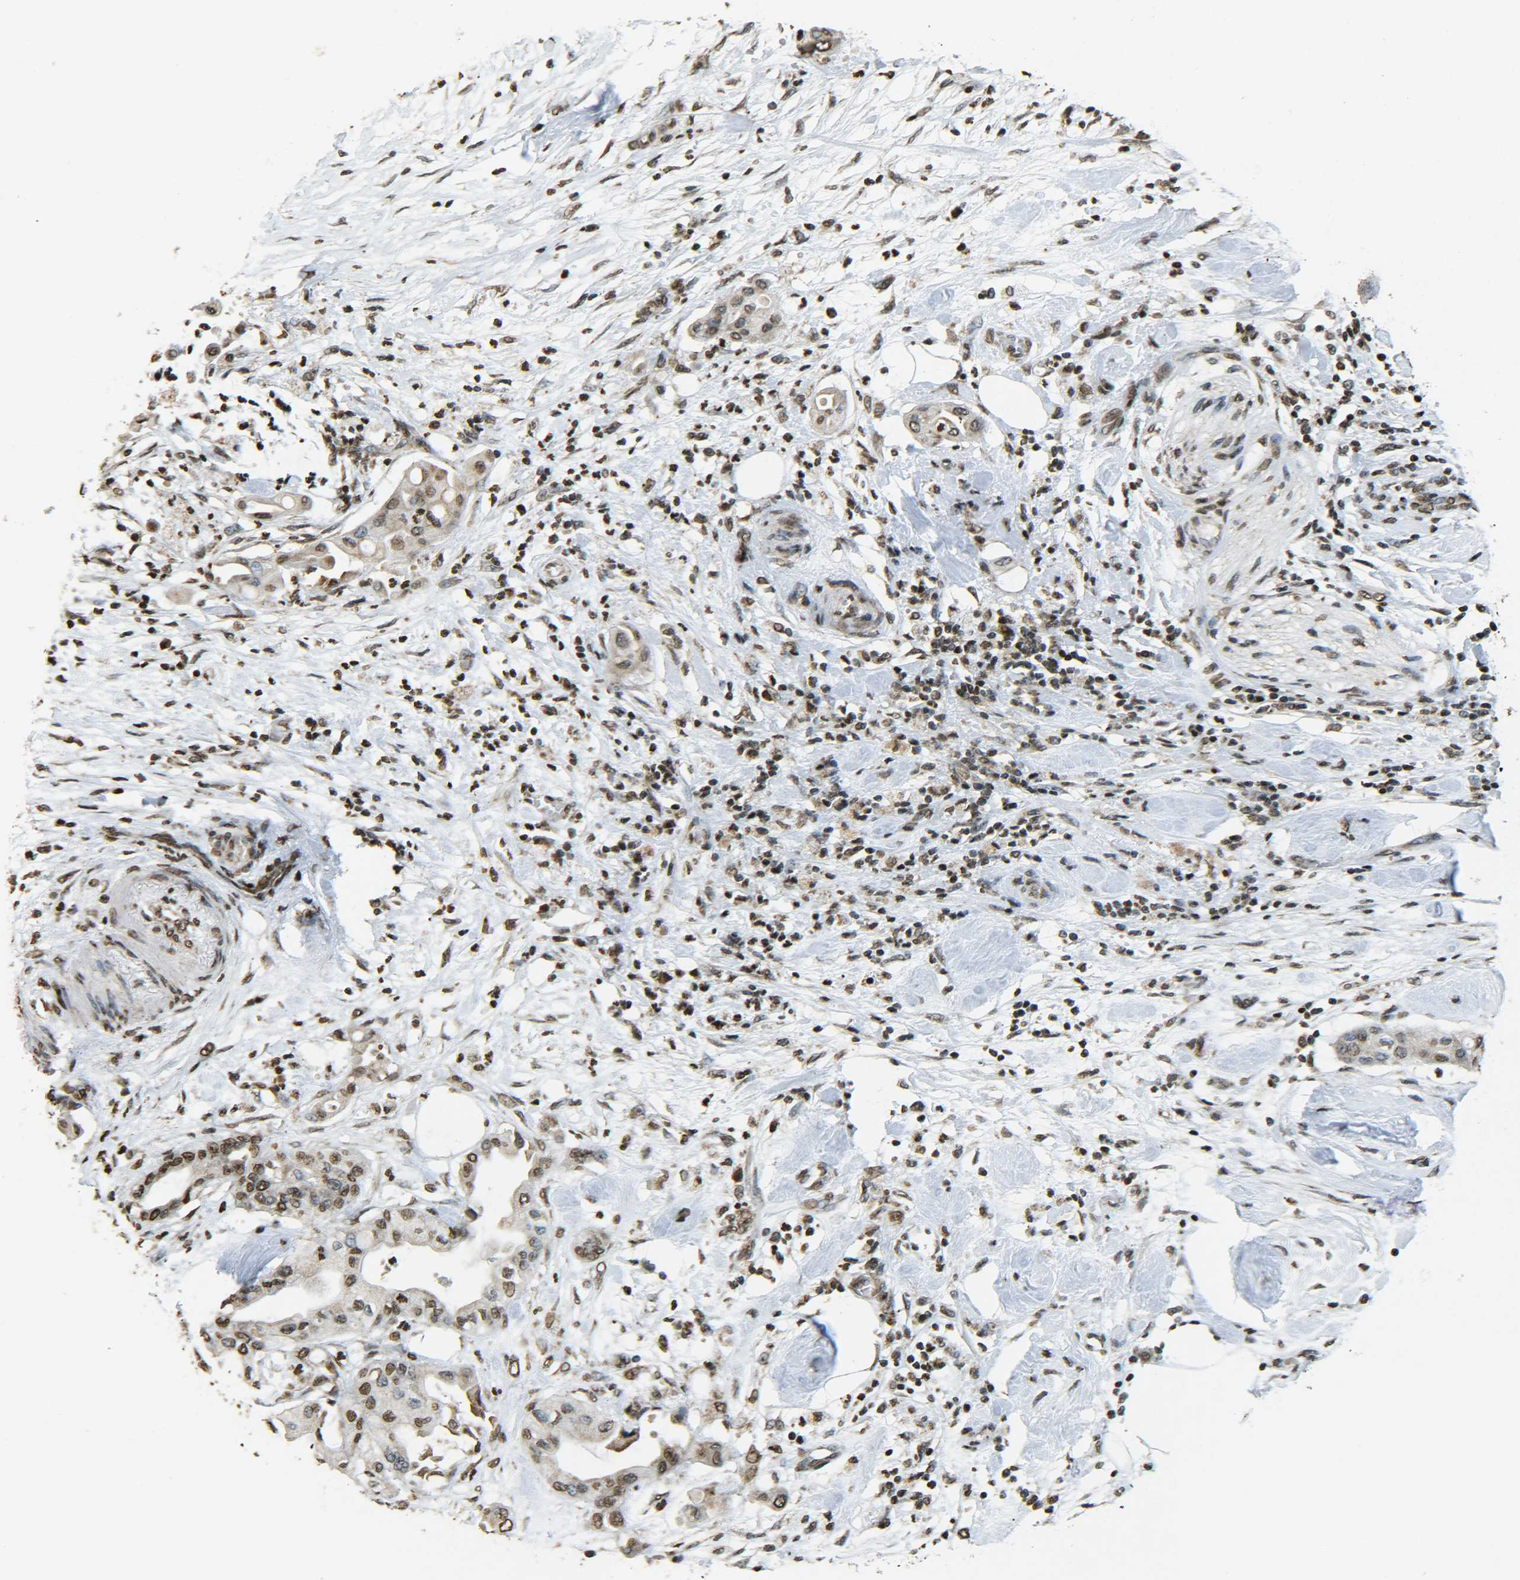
{"staining": {"intensity": "moderate", "quantity": ">75%", "location": "nuclear"}, "tissue": "pancreatic cancer", "cell_type": "Tumor cells", "image_type": "cancer", "snomed": [{"axis": "morphology", "description": "Adenocarcinoma, NOS"}, {"axis": "morphology", "description": "Adenocarcinoma, metastatic, NOS"}, {"axis": "topography", "description": "Lymph node"}, {"axis": "topography", "description": "Pancreas"}, {"axis": "topography", "description": "Duodenum"}], "caption": "Tumor cells demonstrate moderate nuclear staining in about >75% of cells in pancreatic cancer.", "gene": "NEUROG2", "patient": {"sex": "female", "age": 64}}